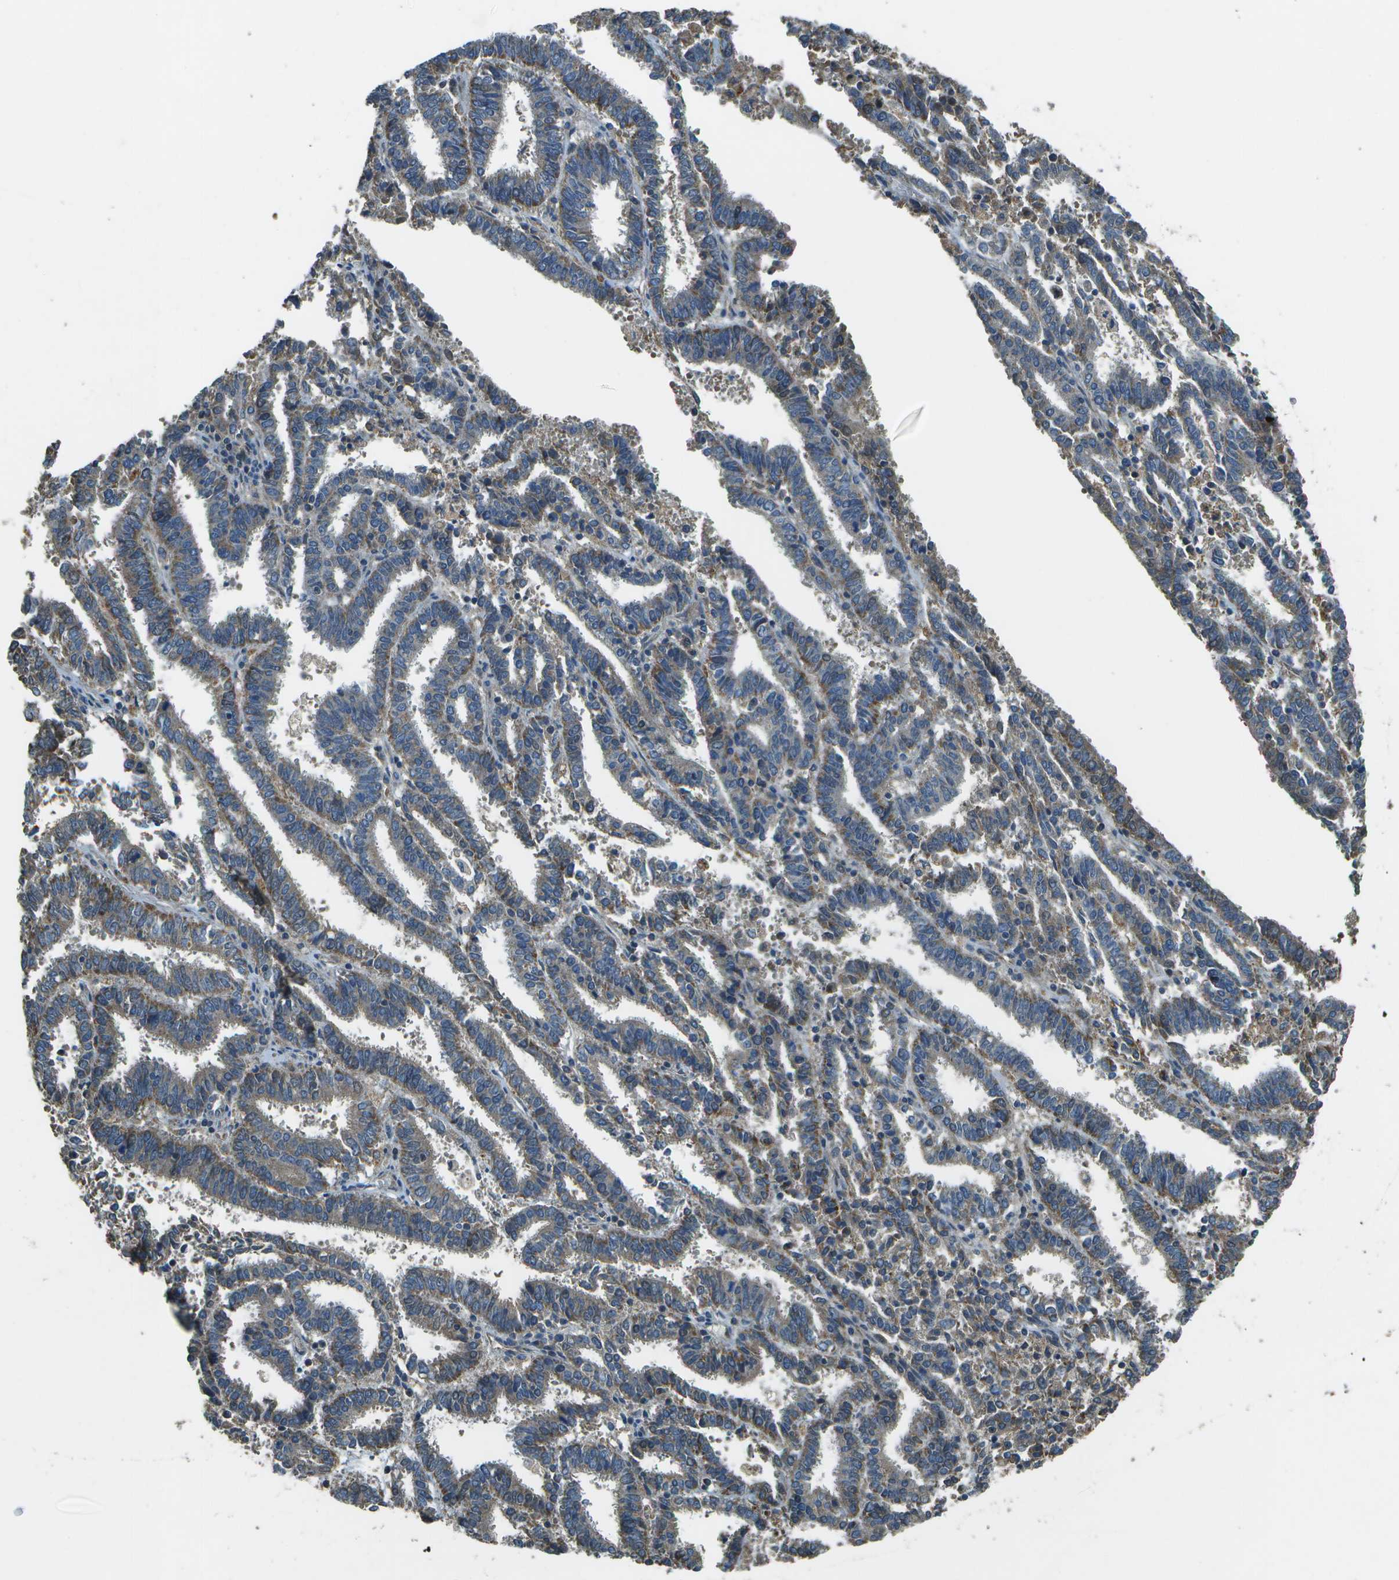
{"staining": {"intensity": "moderate", "quantity": "25%-75%", "location": "cytoplasmic/membranous"}, "tissue": "endometrial cancer", "cell_type": "Tumor cells", "image_type": "cancer", "snomed": [{"axis": "morphology", "description": "Adenocarcinoma, NOS"}, {"axis": "topography", "description": "Uterus"}], "caption": "Brown immunohistochemical staining in human adenocarcinoma (endometrial) reveals moderate cytoplasmic/membranous staining in approximately 25%-75% of tumor cells. Using DAB (brown) and hematoxylin (blue) stains, captured at high magnification using brightfield microscopy.", "gene": "PXYLP1", "patient": {"sex": "female", "age": 83}}